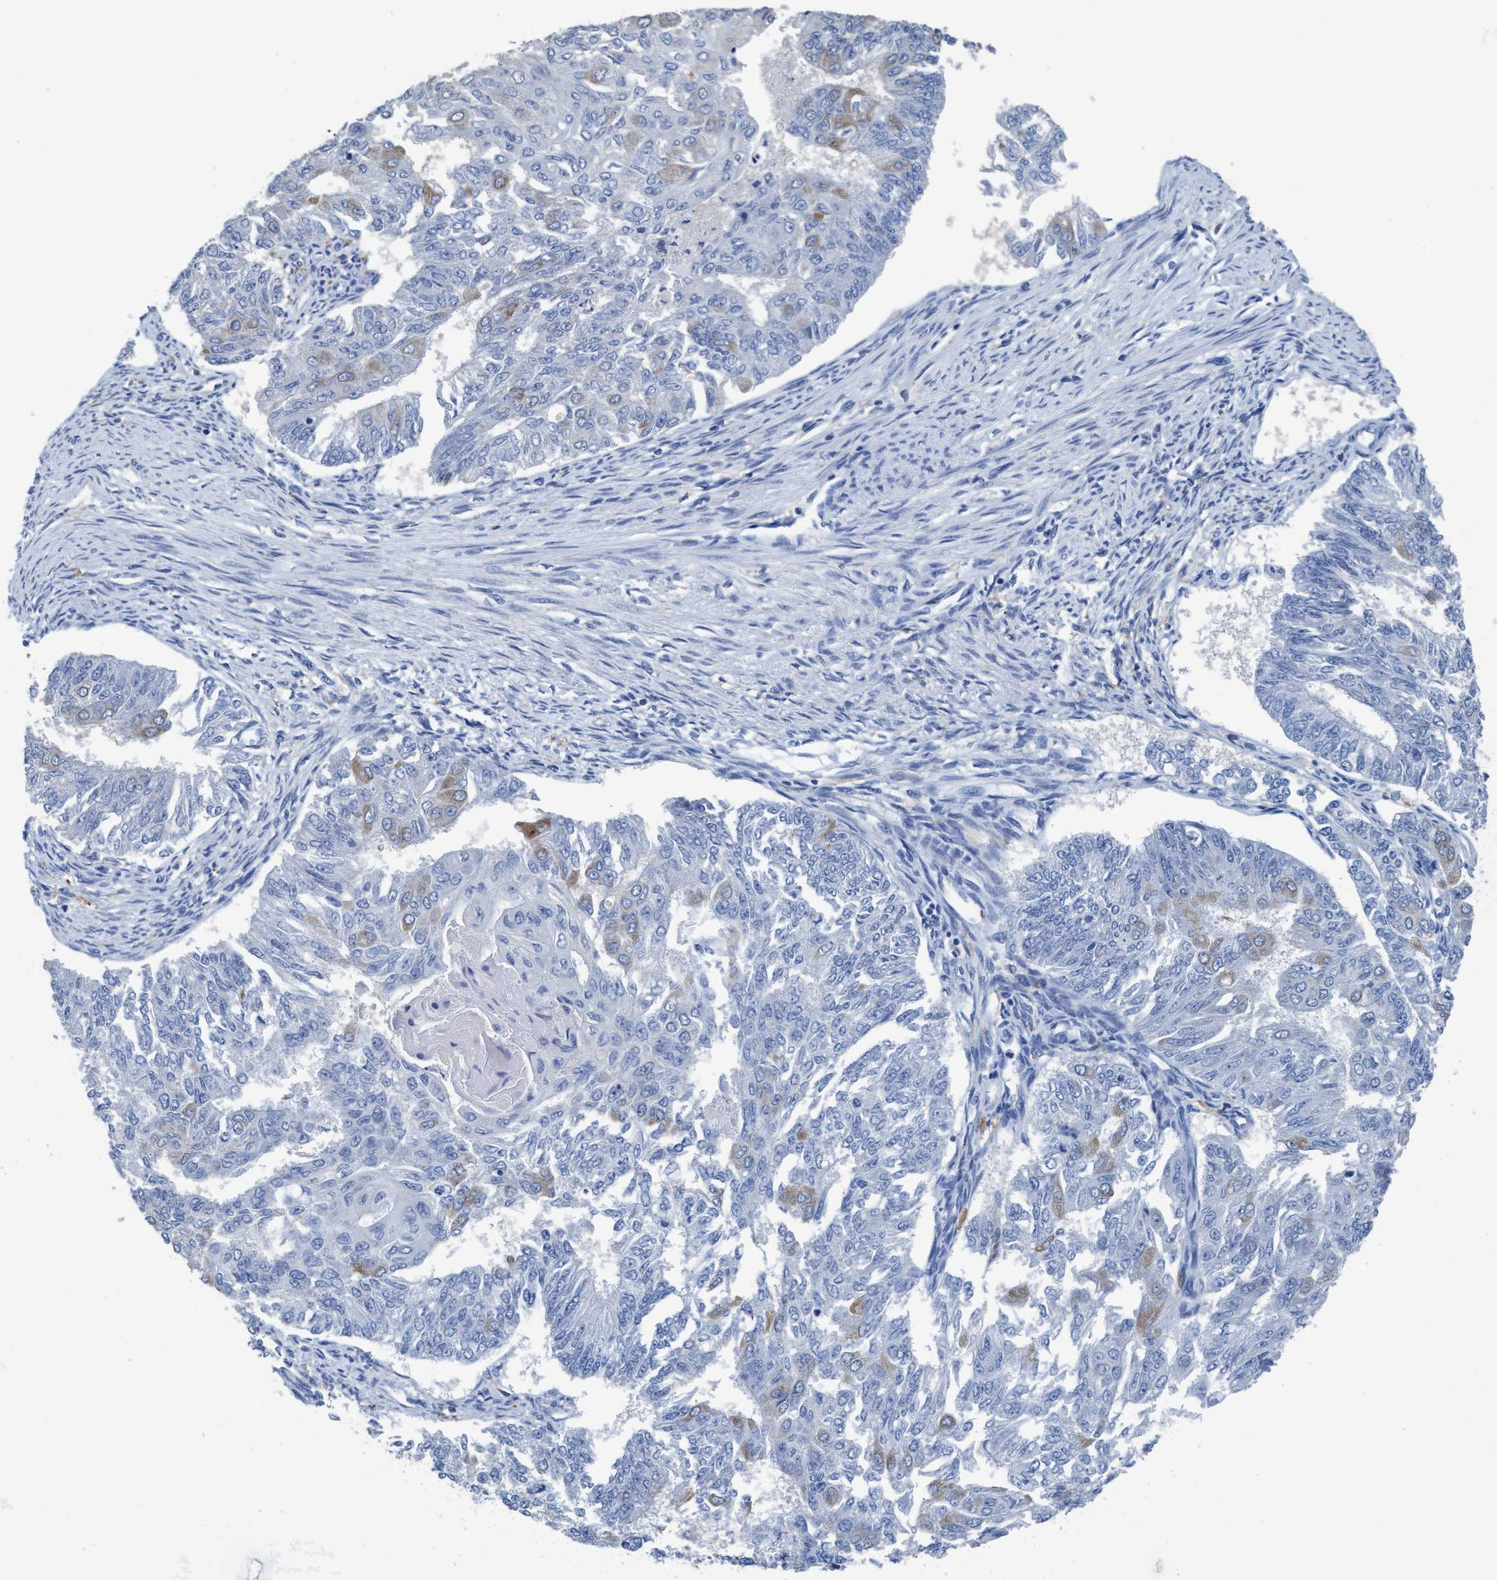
{"staining": {"intensity": "weak", "quantity": "<25%", "location": "cytoplasmic/membranous"}, "tissue": "endometrial cancer", "cell_type": "Tumor cells", "image_type": "cancer", "snomed": [{"axis": "morphology", "description": "Adenocarcinoma, NOS"}, {"axis": "topography", "description": "Endometrium"}], "caption": "The IHC image has no significant staining in tumor cells of endometrial cancer (adenocarcinoma) tissue. The staining is performed using DAB (3,3'-diaminobenzidine) brown chromogen with nuclei counter-stained in using hematoxylin.", "gene": "DNAI1", "patient": {"sex": "female", "age": 32}}